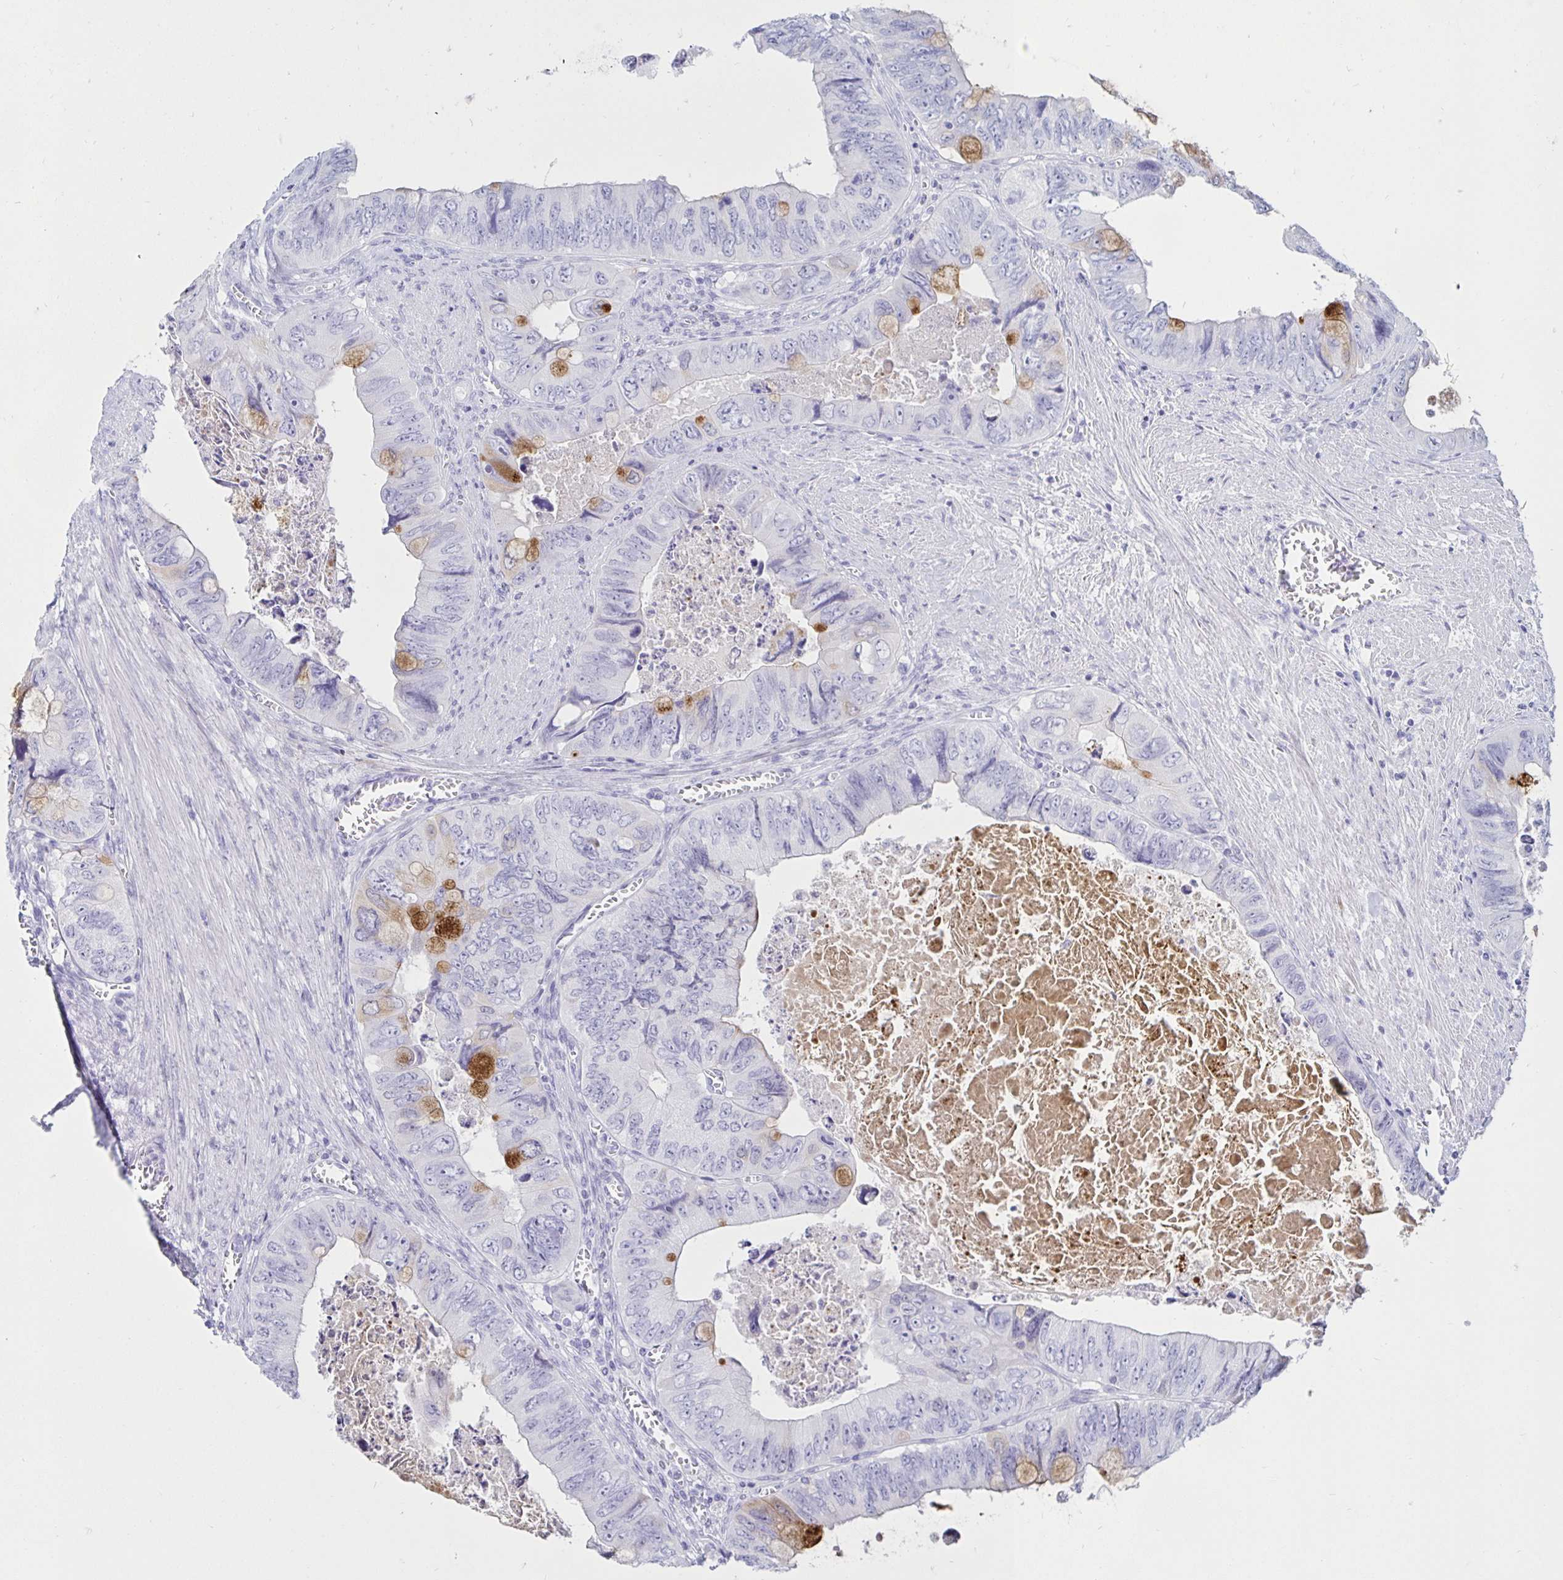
{"staining": {"intensity": "moderate", "quantity": "<25%", "location": "cytoplasmic/membranous"}, "tissue": "colorectal cancer", "cell_type": "Tumor cells", "image_type": "cancer", "snomed": [{"axis": "morphology", "description": "Adenocarcinoma, NOS"}, {"axis": "topography", "description": "Colon"}], "caption": "Adenocarcinoma (colorectal) stained with immunohistochemistry (IHC) exhibits moderate cytoplasmic/membranous expression in about <25% of tumor cells.", "gene": "TIMP1", "patient": {"sex": "female", "age": 84}}